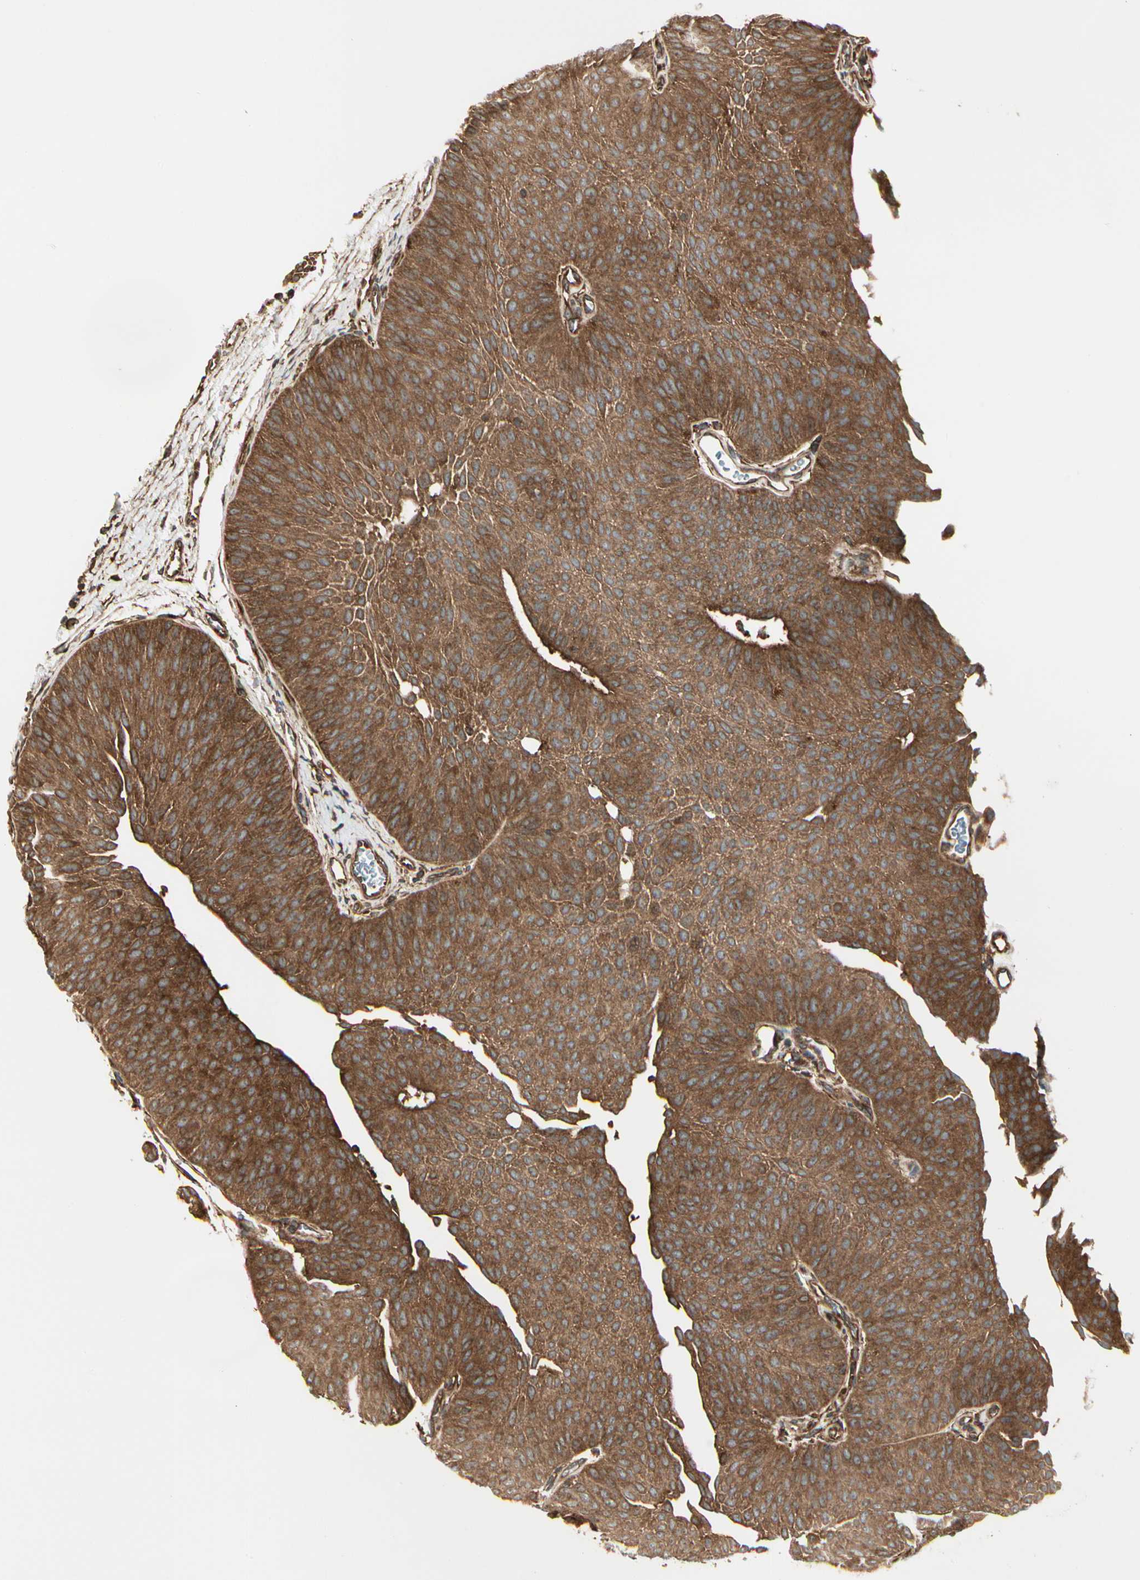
{"staining": {"intensity": "strong", "quantity": ">75%", "location": "cytoplasmic/membranous"}, "tissue": "urothelial cancer", "cell_type": "Tumor cells", "image_type": "cancer", "snomed": [{"axis": "morphology", "description": "Urothelial carcinoma, Low grade"}, {"axis": "topography", "description": "Urinary bladder"}], "caption": "DAB immunohistochemical staining of human urothelial cancer displays strong cytoplasmic/membranous protein positivity in approximately >75% of tumor cells.", "gene": "FKBP15", "patient": {"sex": "female", "age": 60}}